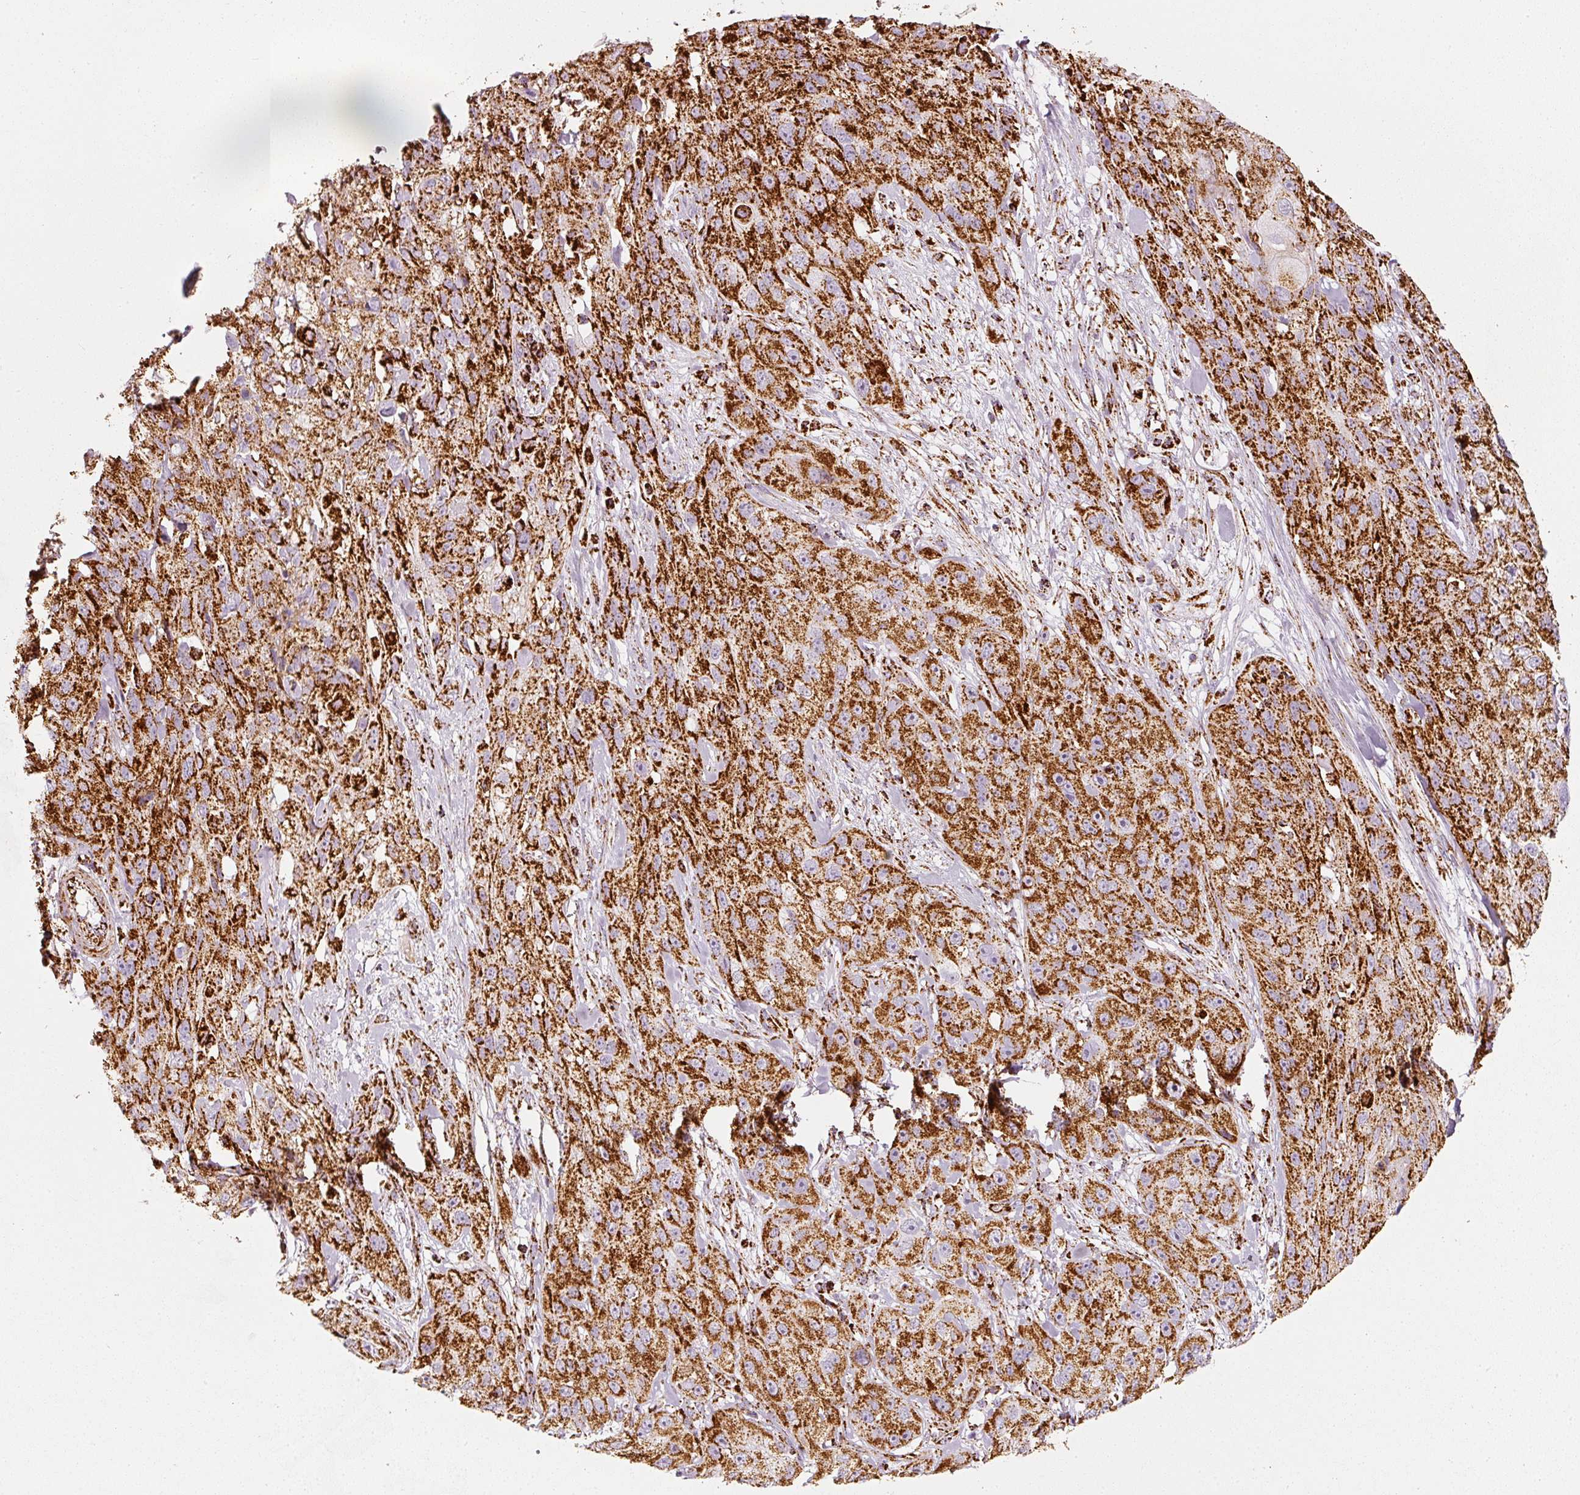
{"staining": {"intensity": "strong", "quantity": ">75%", "location": "cytoplasmic/membranous"}, "tissue": "skin cancer", "cell_type": "Tumor cells", "image_type": "cancer", "snomed": [{"axis": "morphology", "description": "Squamous cell carcinoma, NOS"}, {"axis": "topography", "description": "Skin"}, {"axis": "topography", "description": "Vulva"}], "caption": "This is a histology image of IHC staining of skin squamous cell carcinoma, which shows strong positivity in the cytoplasmic/membranous of tumor cells.", "gene": "MT-CO2", "patient": {"sex": "female", "age": 86}}